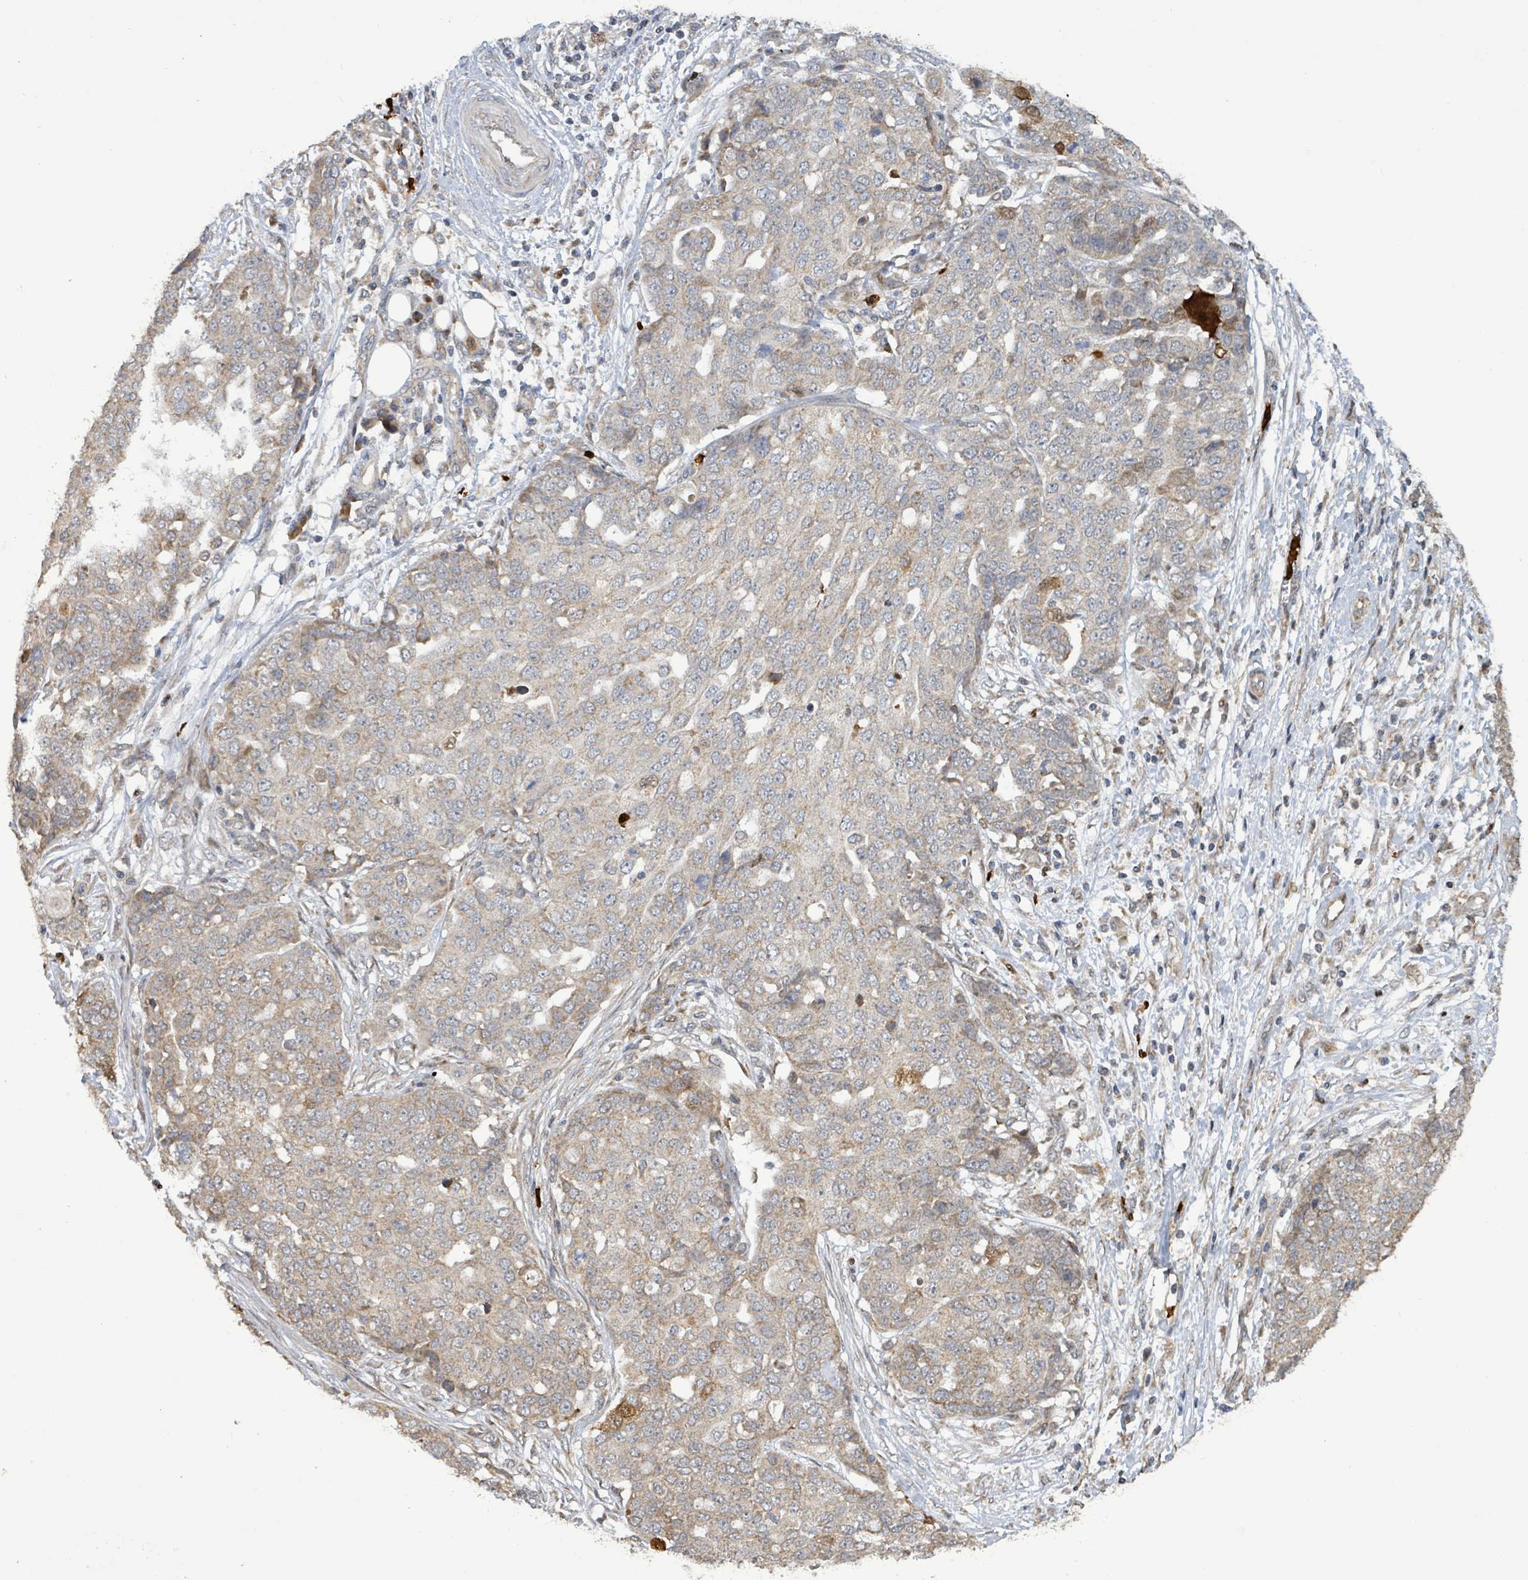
{"staining": {"intensity": "weak", "quantity": "25%-75%", "location": "cytoplasmic/membranous"}, "tissue": "ovarian cancer", "cell_type": "Tumor cells", "image_type": "cancer", "snomed": [{"axis": "morphology", "description": "Cystadenocarcinoma, serous, NOS"}, {"axis": "topography", "description": "Soft tissue"}, {"axis": "topography", "description": "Ovary"}], "caption": "Ovarian serous cystadenocarcinoma tissue displays weak cytoplasmic/membranous staining in approximately 25%-75% of tumor cells The protein of interest is shown in brown color, while the nuclei are stained blue.", "gene": "COQ6", "patient": {"sex": "female", "age": 57}}